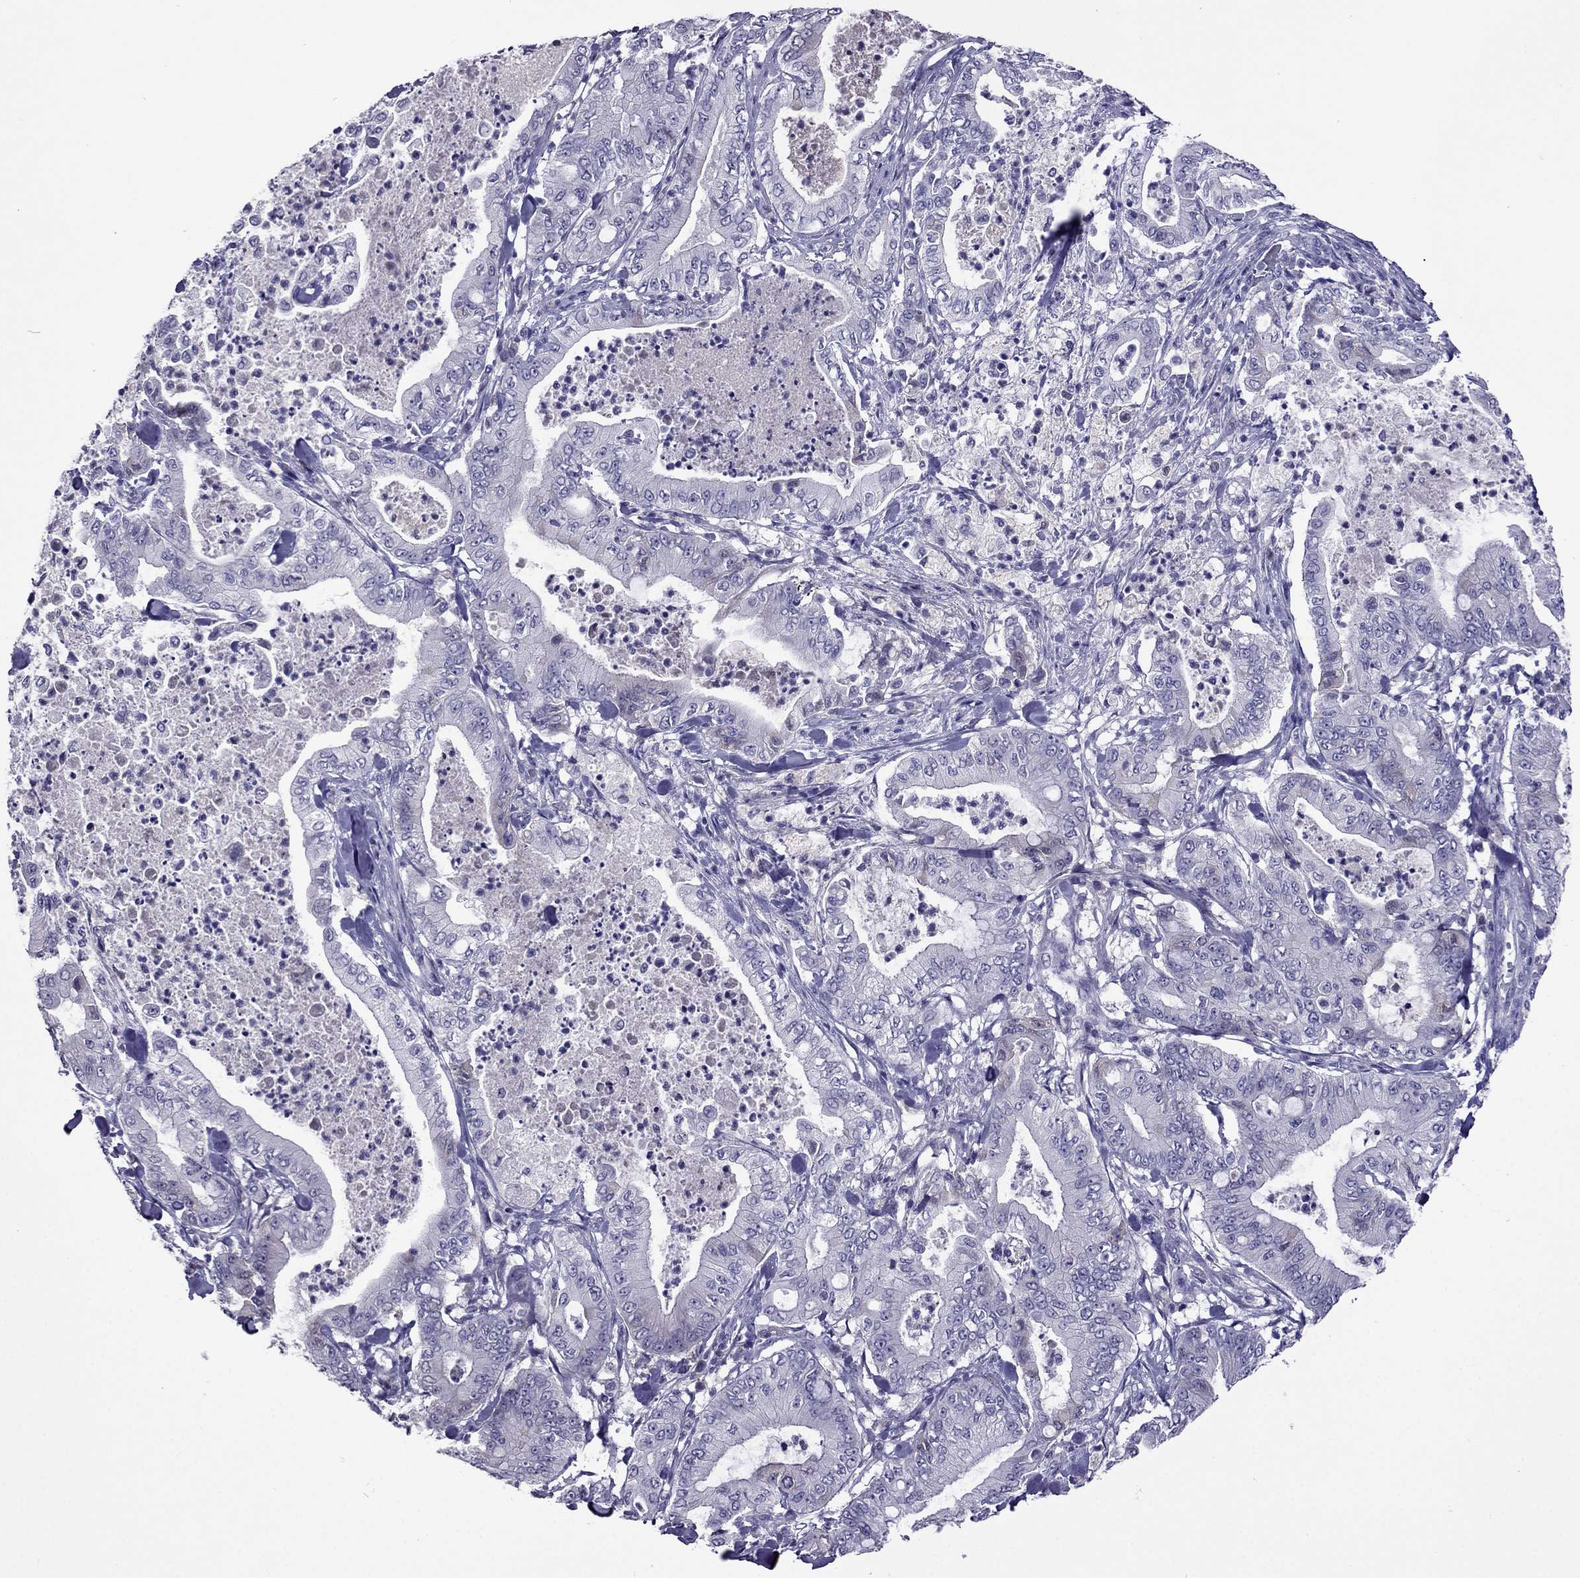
{"staining": {"intensity": "negative", "quantity": "none", "location": "none"}, "tissue": "pancreatic cancer", "cell_type": "Tumor cells", "image_type": "cancer", "snomed": [{"axis": "morphology", "description": "Adenocarcinoma, NOS"}, {"axis": "topography", "description": "Pancreas"}], "caption": "IHC of human pancreatic cancer (adenocarcinoma) shows no positivity in tumor cells.", "gene": "SPTBN4", "patient": {"sex": "male", "age": 71}}